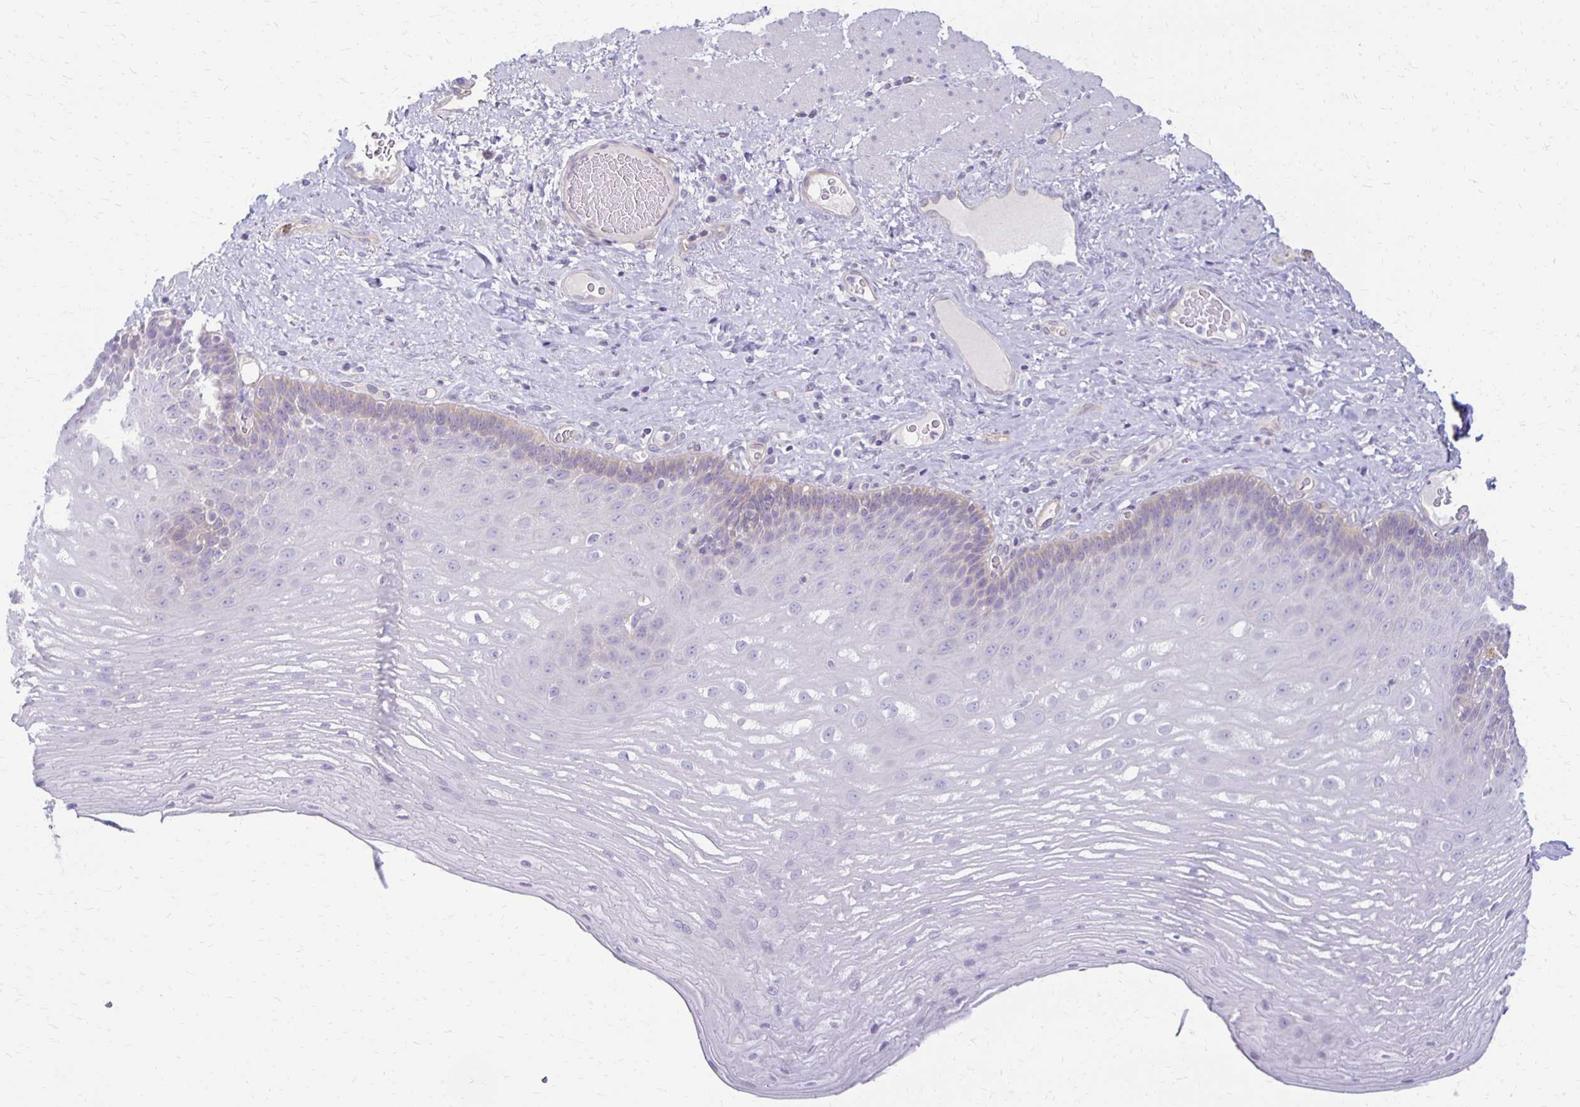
{"staining": {"intensity": "negative", "quantity": "none", "location": "none"}, "tissue": "esophagus", "cell_type": "Squamous epithelial cells", "image_type": "normal", "snomed": [{"axis": "morphology", "description": "Normal tissue, NOS"}, {"axis": "topography", "description": "Esophagus"}], "caption": "Esophagus was stained to show a protein in brown. There is no significant staining in squamous epithelial cells. The staining is performed using DAB (3,3'-diaminobenzidine) brown chromogen with nuclei counter-stained in using hematoxylin.", "gene": "RHOC", "patient": {"sex": "male", "age": 62}}